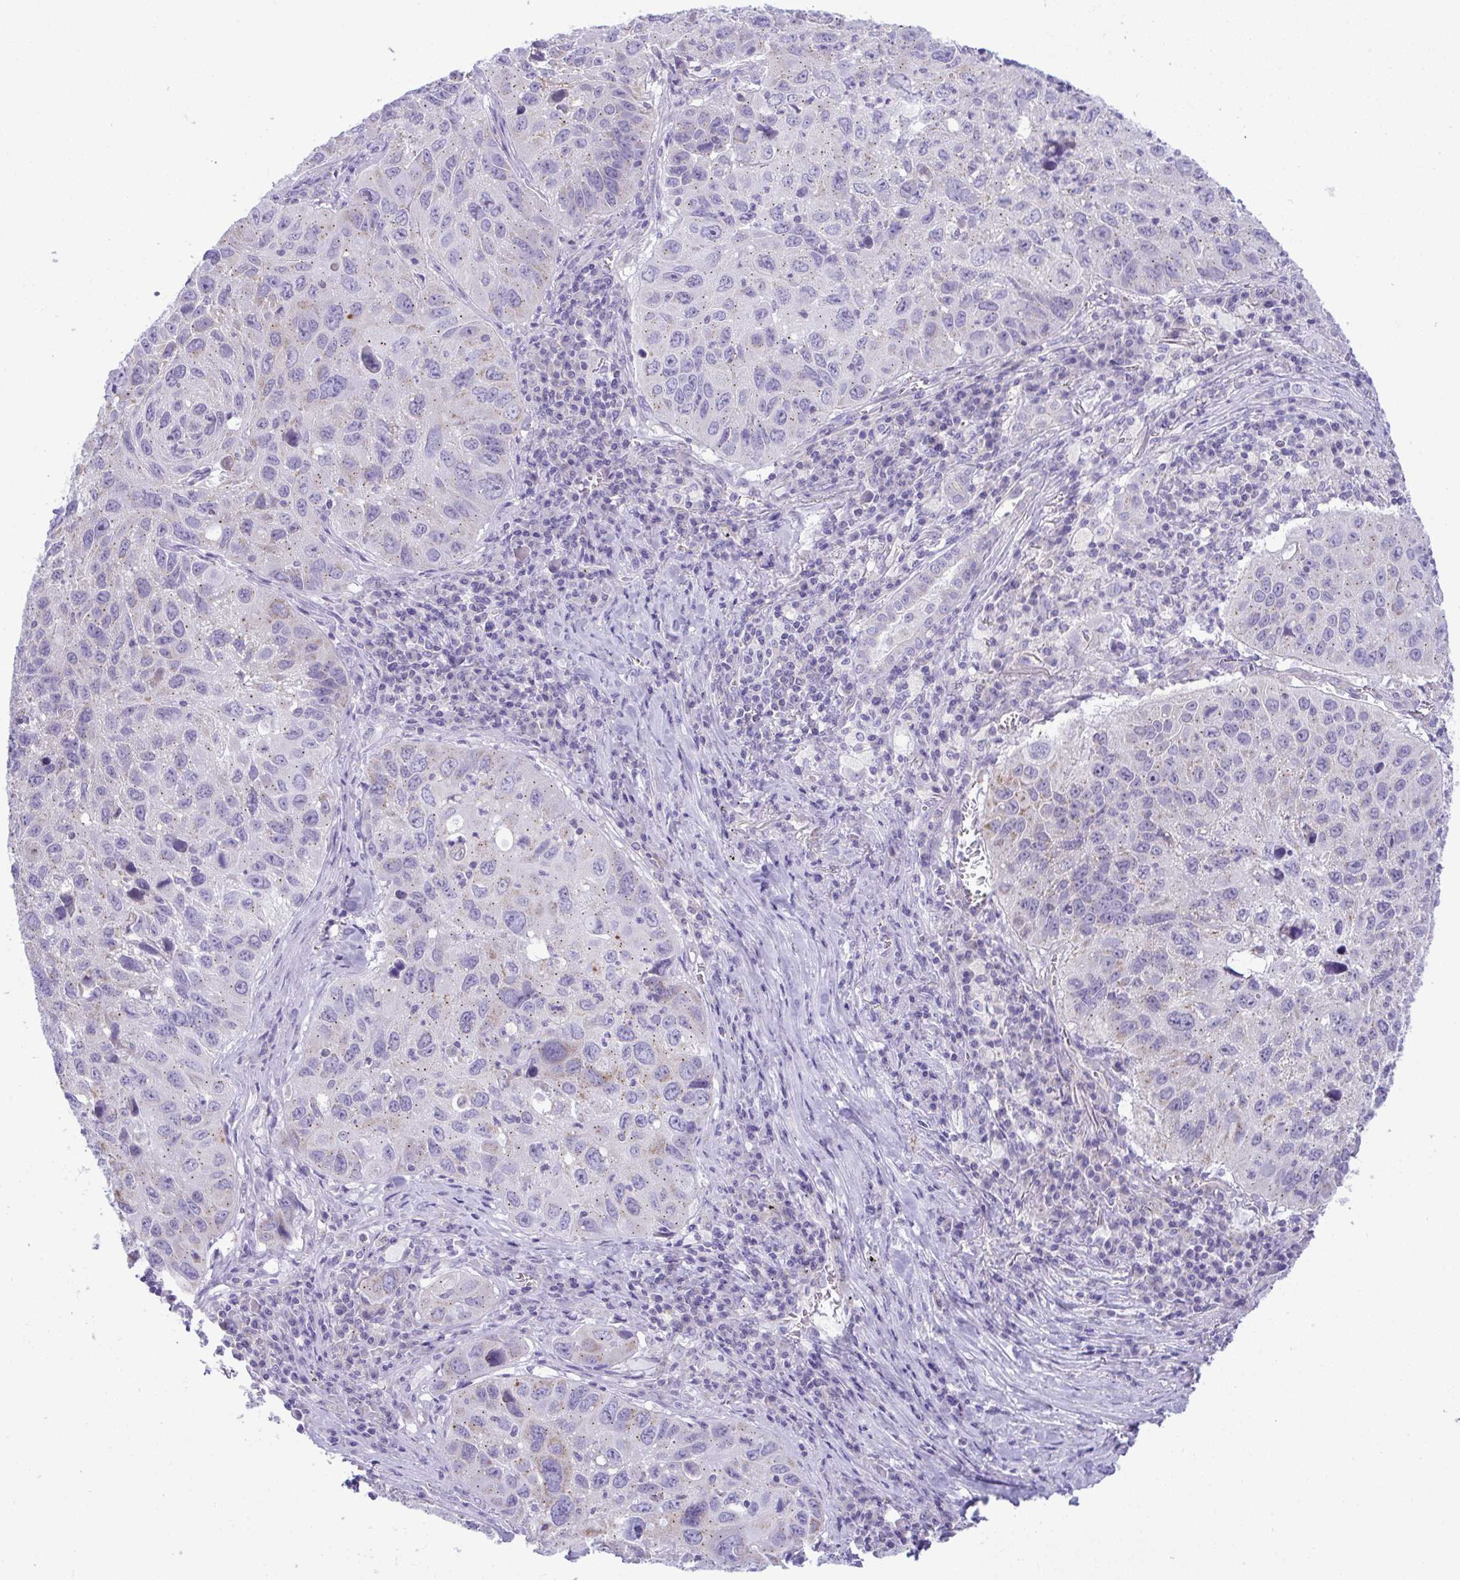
{"staining": {"intensity": "weak", "quantity": "<25%", "location": "cytoplasmic/membranous"}, "tissue": "lung cancer", "cell_type": "Tumor cells", "image_type": "cancer", "snomed": [{"axis": "morphology", "description": "Squamous cell carcinoma, NOS"}, {"axis": "topography", "description": "Lung"}], "caption": "High magnification brightfield microscopy of lung squamous cell carcinoma stained with DAB (3,3'-diaminobenzidine) (brown) and counterstained with hematoxylin (blue): tumor cells show no significant expression.", "gene": "PLA2G12B", "patient": {"sex": "female", "age": 61}}